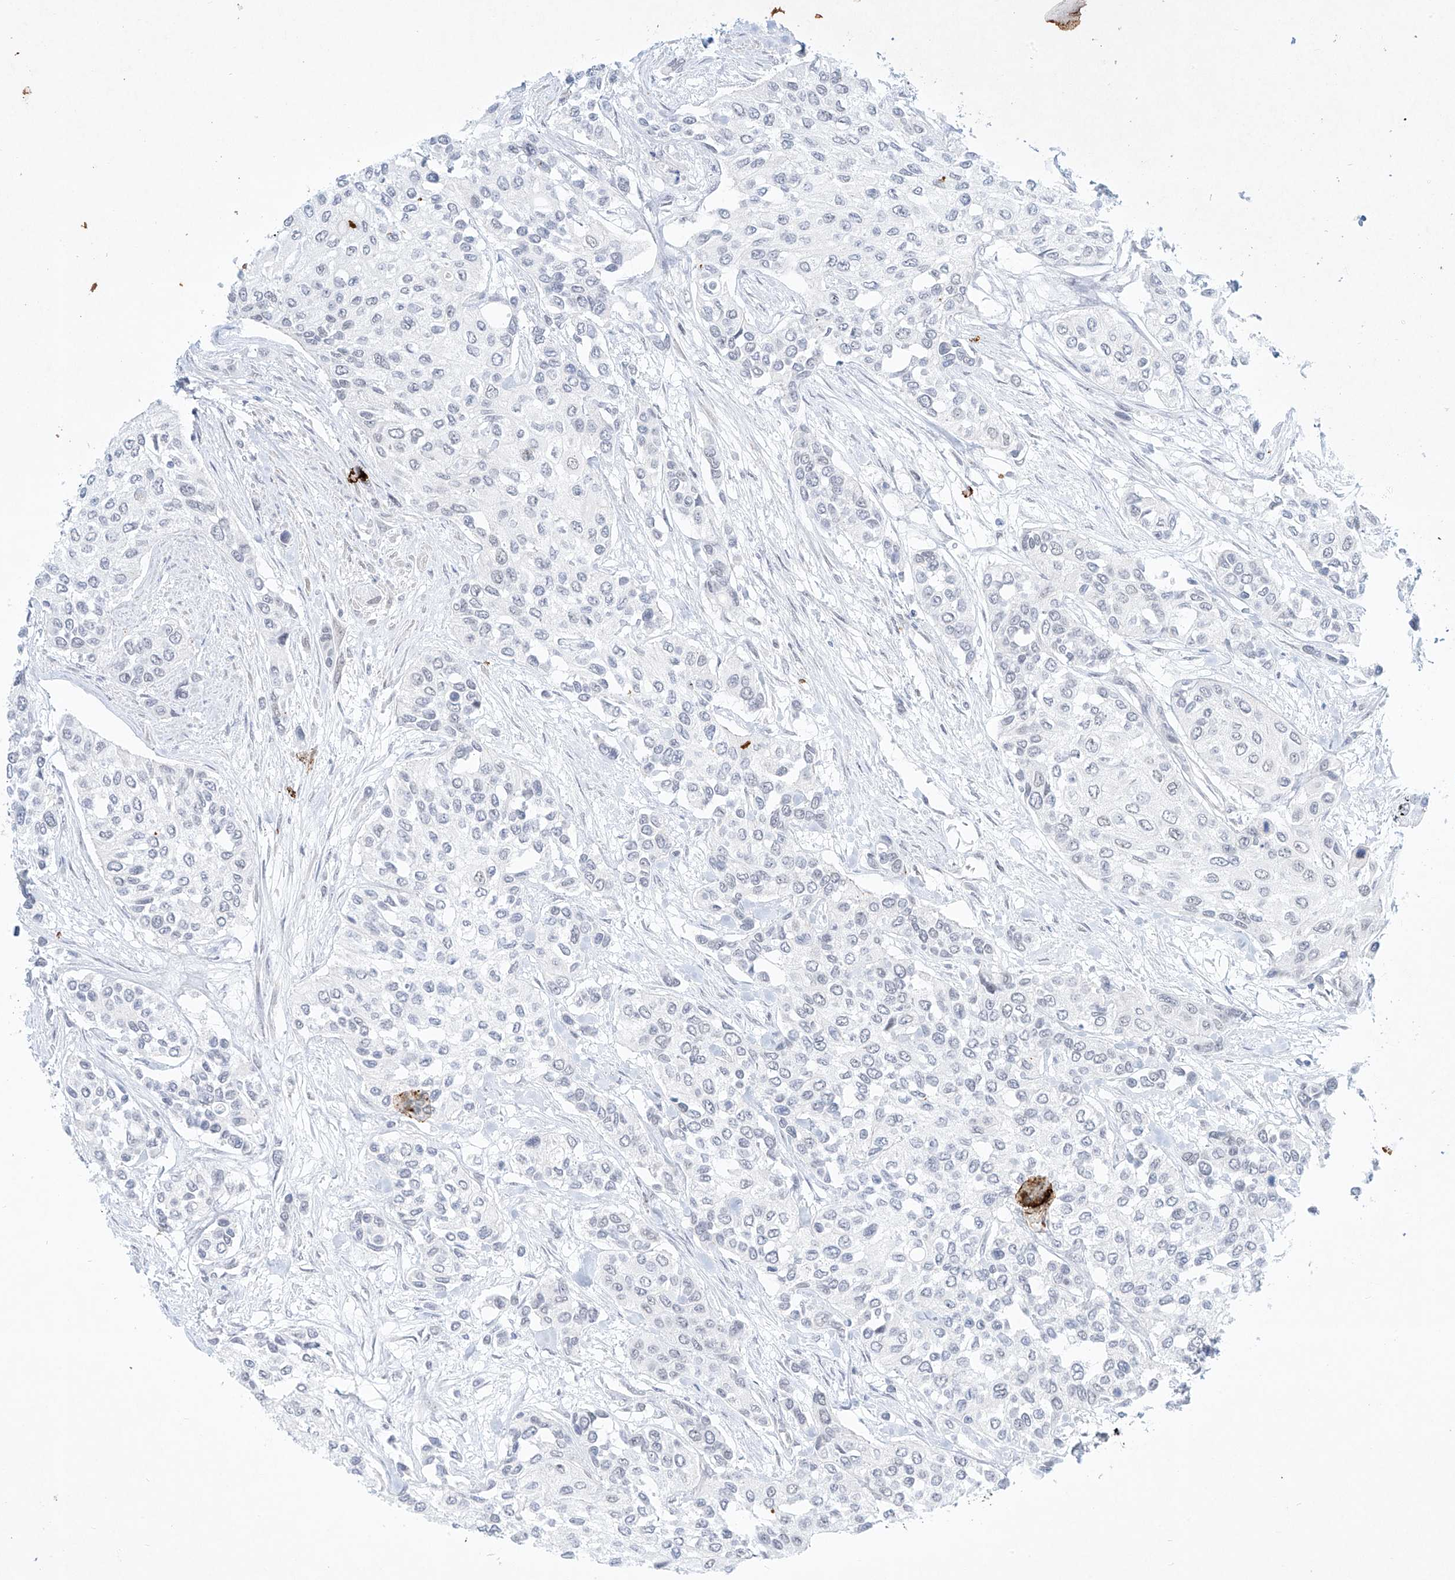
{"staining": {"intensity": "negative", "quantity": "none", "location": "none"}, "tissue": "urothelial cancer", "cell_type": "Tumor cells", "image_type": "cancer", "snomed": [{"axis": "morphology", "description": "Normal tissue, NOS"}, {"axis": "morphology", "description": "Urothelial carcinoma, High grade"}, {"axis": "topography", "description": "Vascular tissue"}, {"axis": "topography", "description": "Urinary bladder"}], "caption": "The immunohistochemistry (IHC) micrograph has no significant expression in tumor cells of urothelial carcinoma (high-grade) tissue. (Stains: DAB (3,3'-diaminobenzidine) immunohistochemistry with hematoxylin counter stain, Microscopy: brightfield microscopy at high magnification).", "gene": "REEP2", "patient": {"sex": "female", "age": 56}}